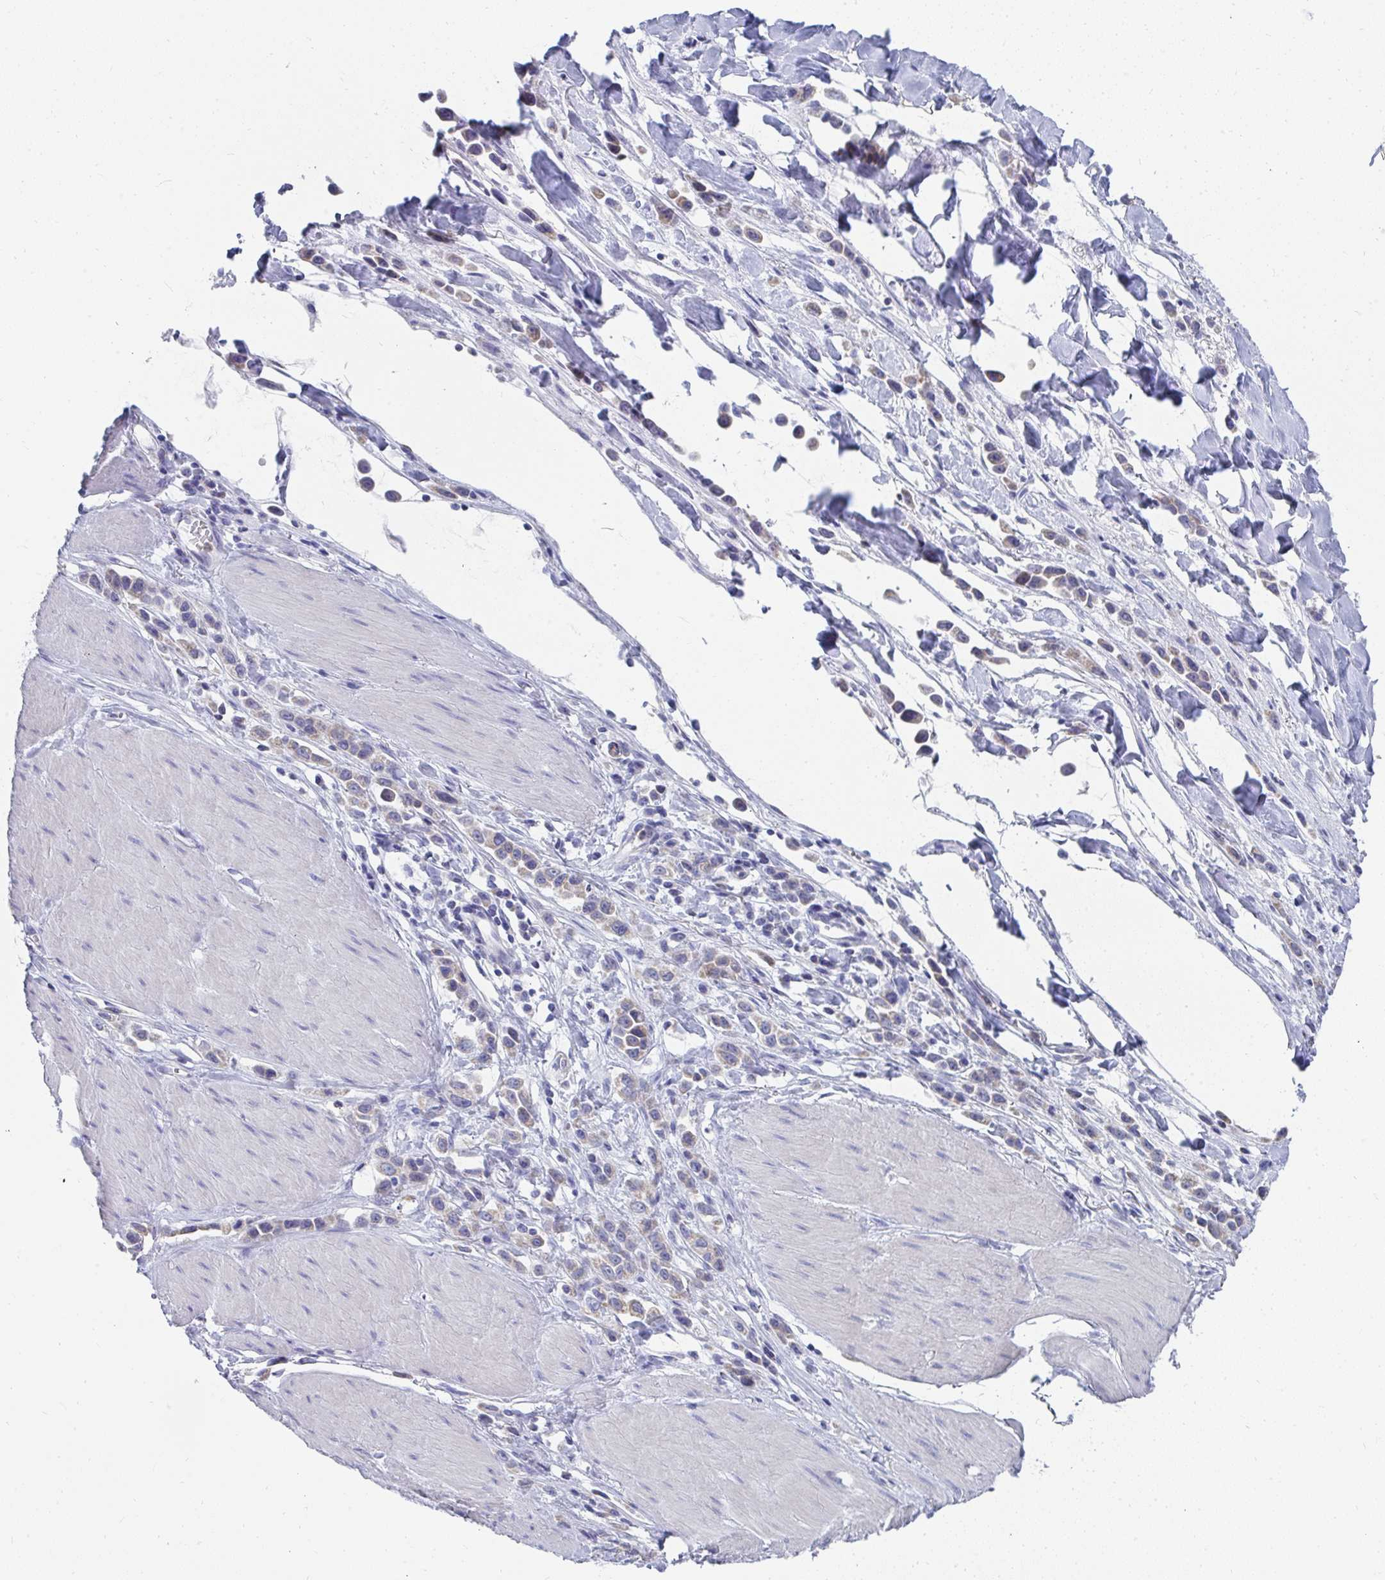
{"staining": {"intensity": "weak", "quantity": "25%-75%", "location": "cytoplasmic/membranous"}, "tissue": "stomach cancer", "cell_type": "Tumor cells", "image_type": "cancer", "snomed": [{"axis": "morphology", "description": "Adenocarcinoma, NOS"}, {"axis": "topography", "description": "Stomach"}], "caption": "Adenocarcinoma (stomach) stained with DAB (3,3'-diaminobenzidine) IHC shows low levels of weak cytoplasmic/membranous staining in approximately 25%-75% of tumor cells.", "gene": "MGAM2", "patient": {"sex": "male", "age": 47}}